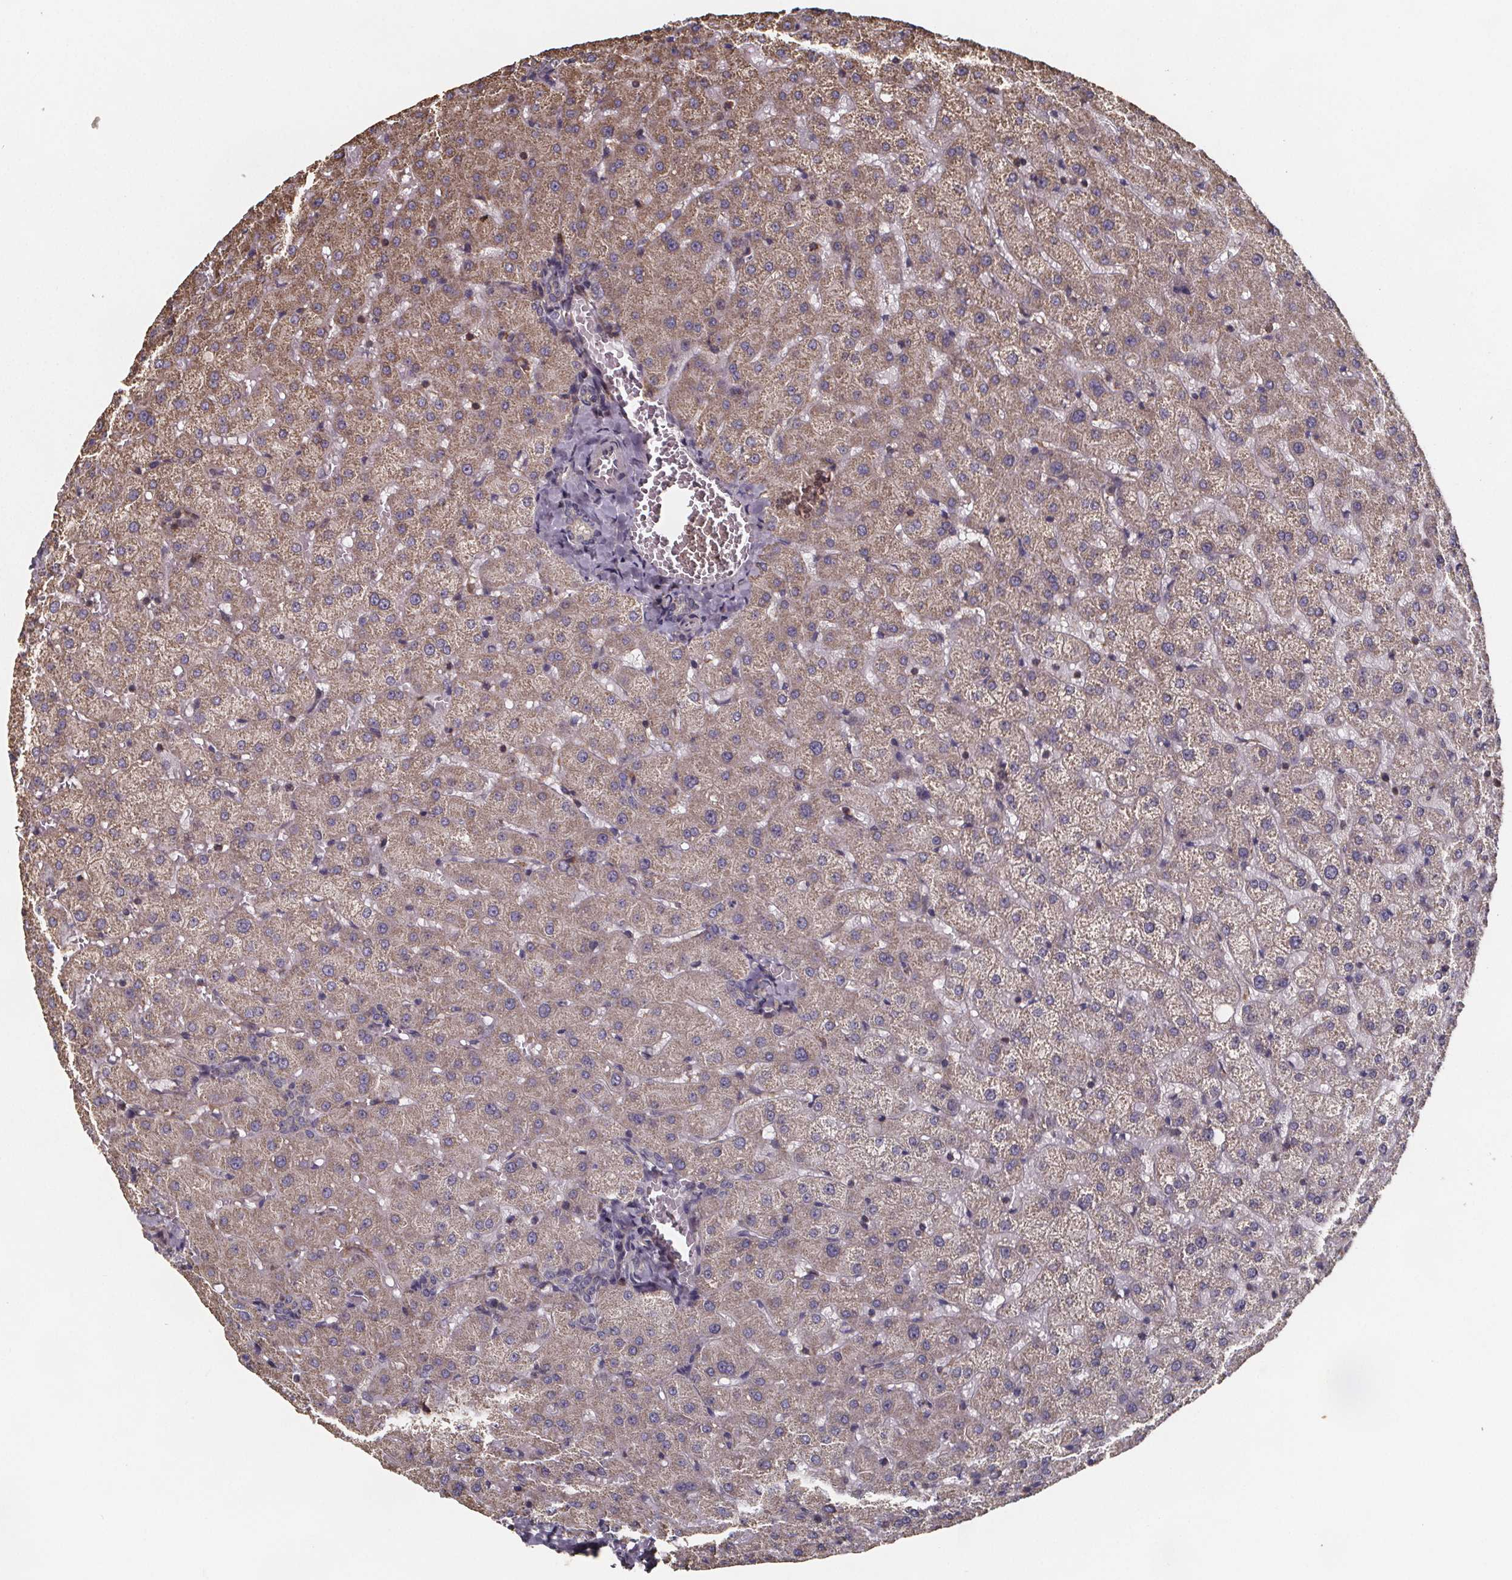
{"staining": {"intensity": "negative", "quantity": "none", "location": "none"}, "tissue": "liver", "cell_type": "Cholangiocytes", "image_type": "normal", "snomed": [{"axis": "morphology", "description": "Normal tissue, NOS"}, {"axis": "topography", "description": "Liver"}], "caption": "The IHC micrograph has no significant staining in cholangiocytes of liver.", "gene": "SLC35D2", "patient": {"sex": "female", "age": 50}}